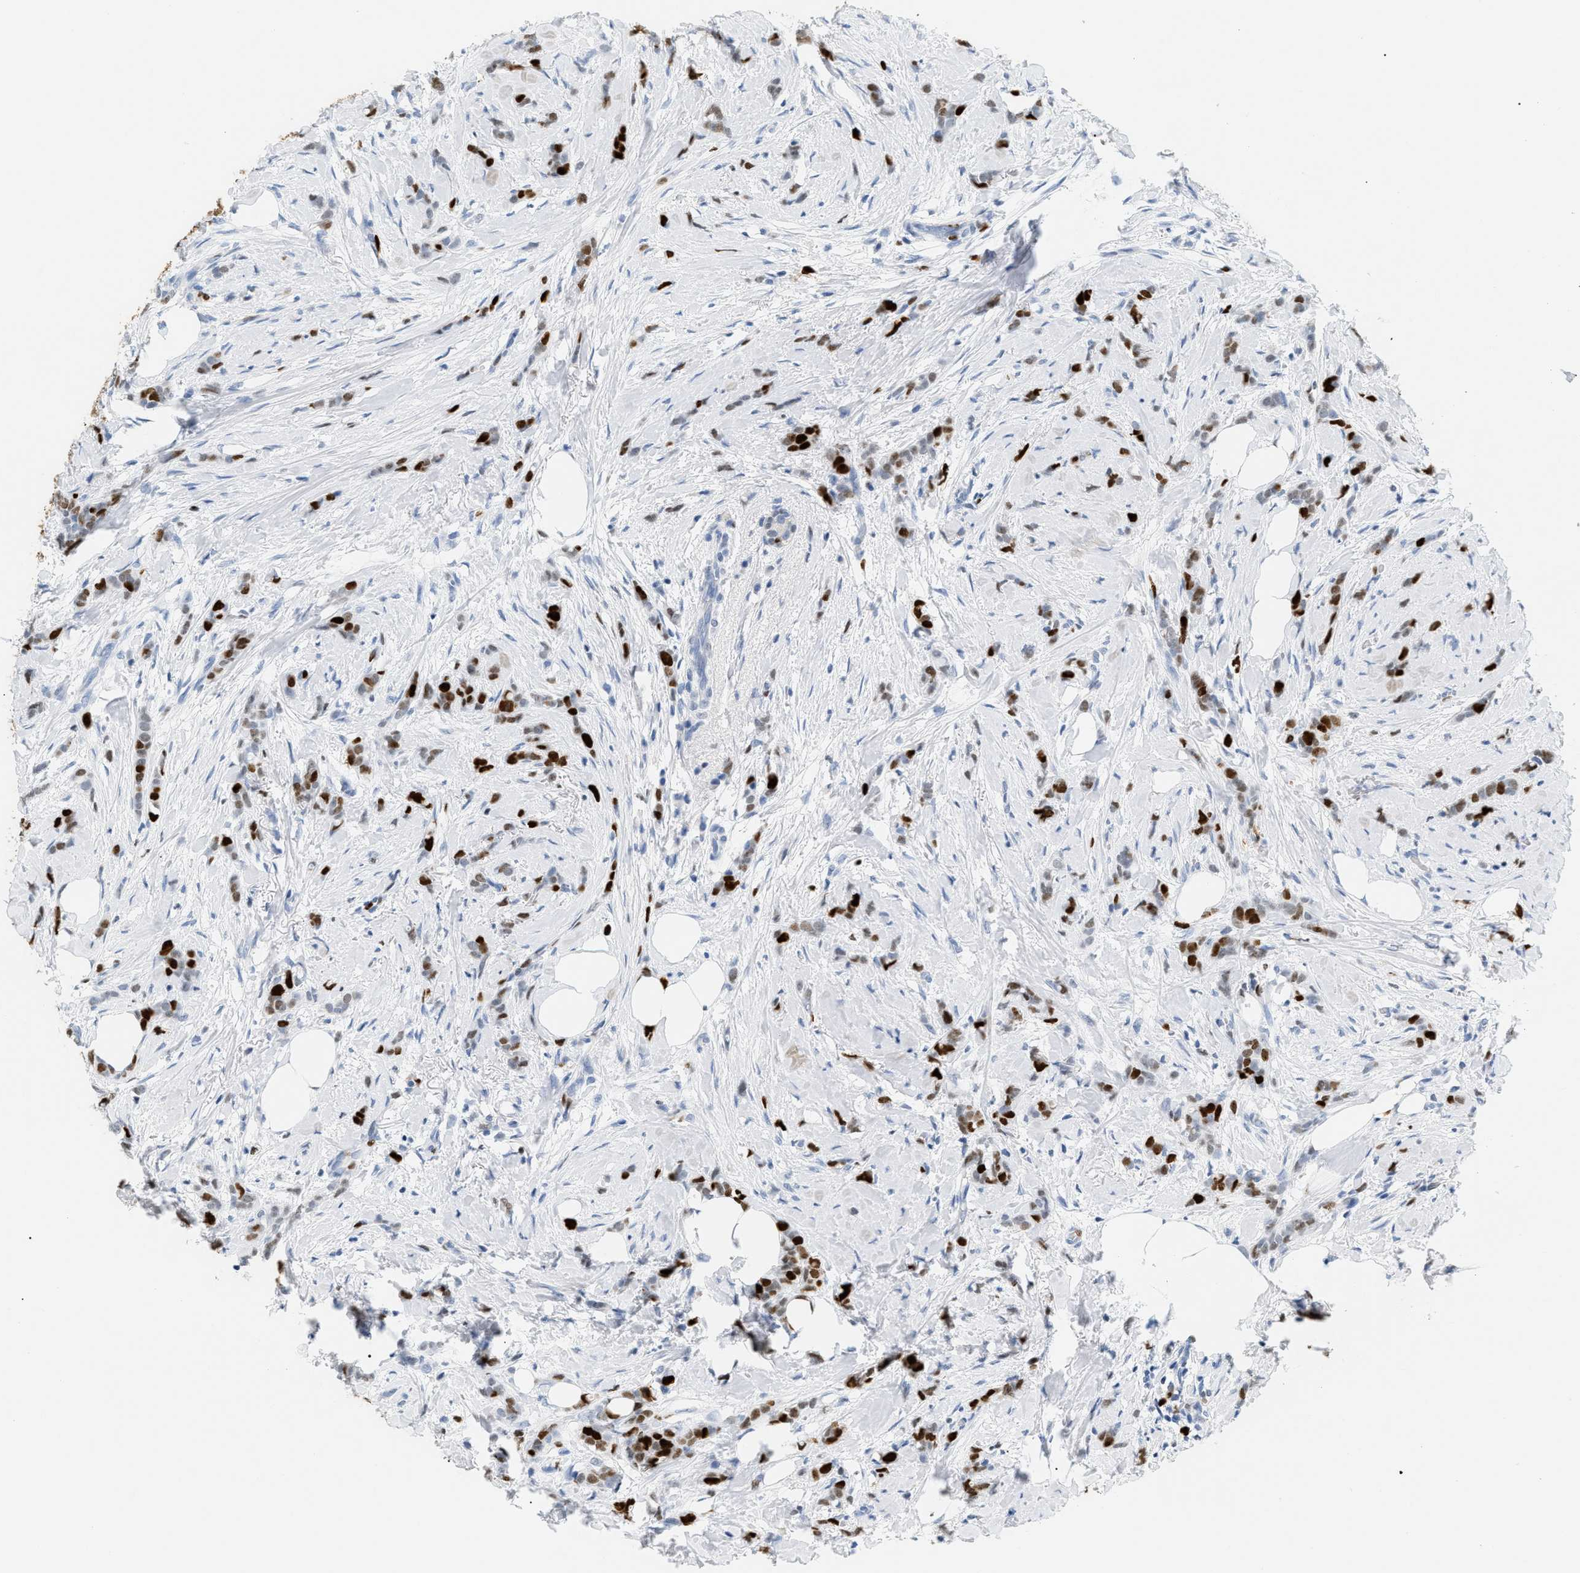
{"staining": {"intensity": "strong", "quantity": "25%-75%", "location": "nuclear"}, "tissue": "breast cancer", "cell_type": "Tumor cells", "image_type": "cancer", "snomed": [{"axis": "morphology", "description": "Lobular carcinoma, in situ"}, {"axis": "morphology", "description": "Lobular carcinoma"}, {"axis": "topography", "description": "Breast"}], "caption": "Immunohistochemical staining of breast lobular carcinoma in situ demonstrates high levels of strong nuclear protein staining in about 25%-75% of tumor cells.", "gene": "MCM7", "patient": {"sex": "female", "age": 41}}